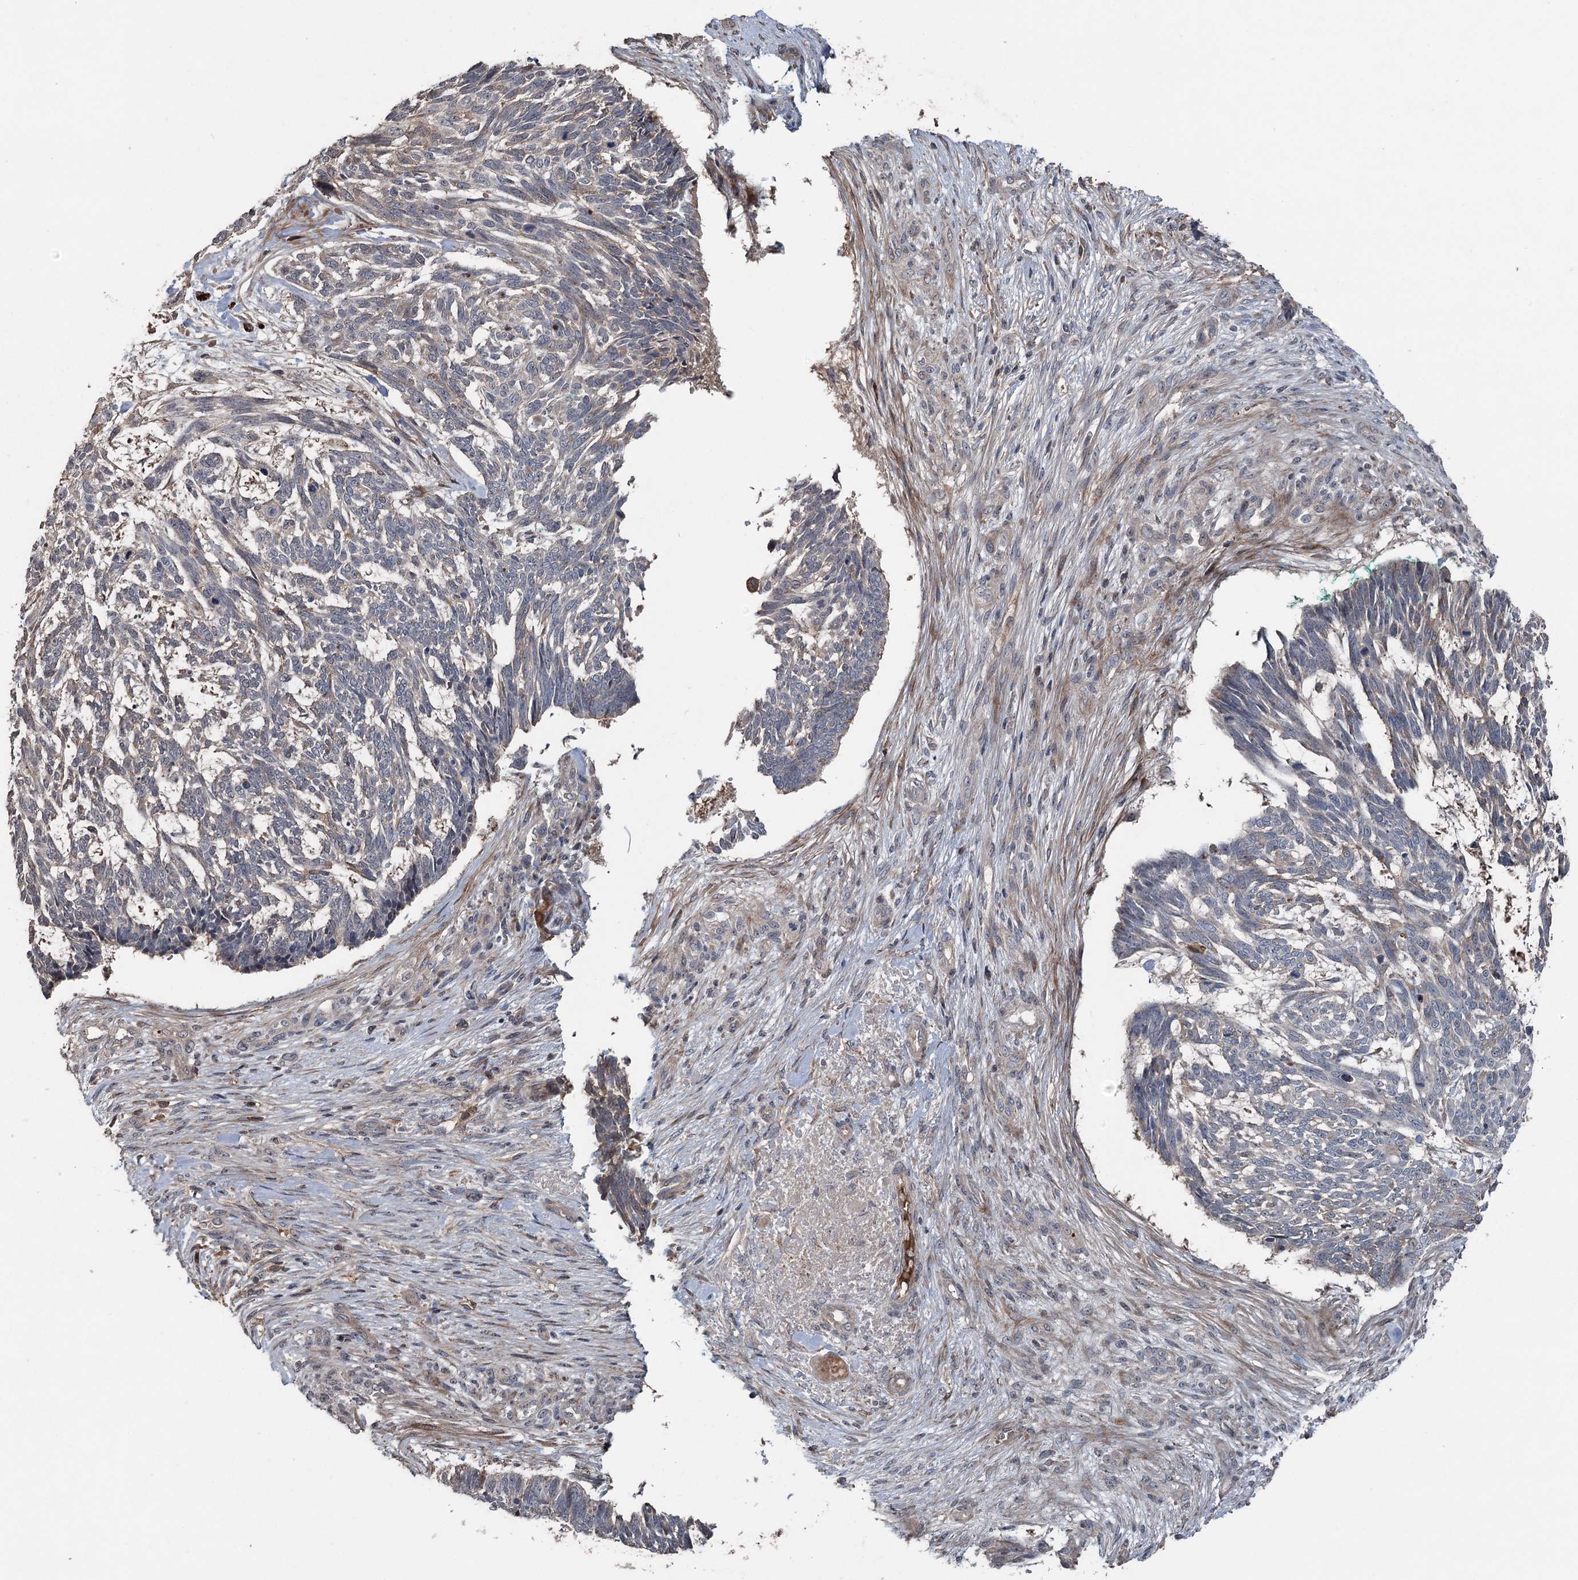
{"staining": {"intensity": "weak", "quantity": "<25%", "location": "cytoplasmic/membranous"}, "tissue": "skin cancer", "cell_type": "Tumor cells", "image_type": "cancer", "snomed": [{"axis": "morphology", "description": "Basal cell carcinoma"}, {"axis": "topography", "description": "Skin"}], "caption": "IHC photomicrograph of skin cancer stained for a protein (brown), which demonstrates no expression in tumor cells.", "gene": "MAPK8IP2", "patient": {"sex": "male", "age": 88}}